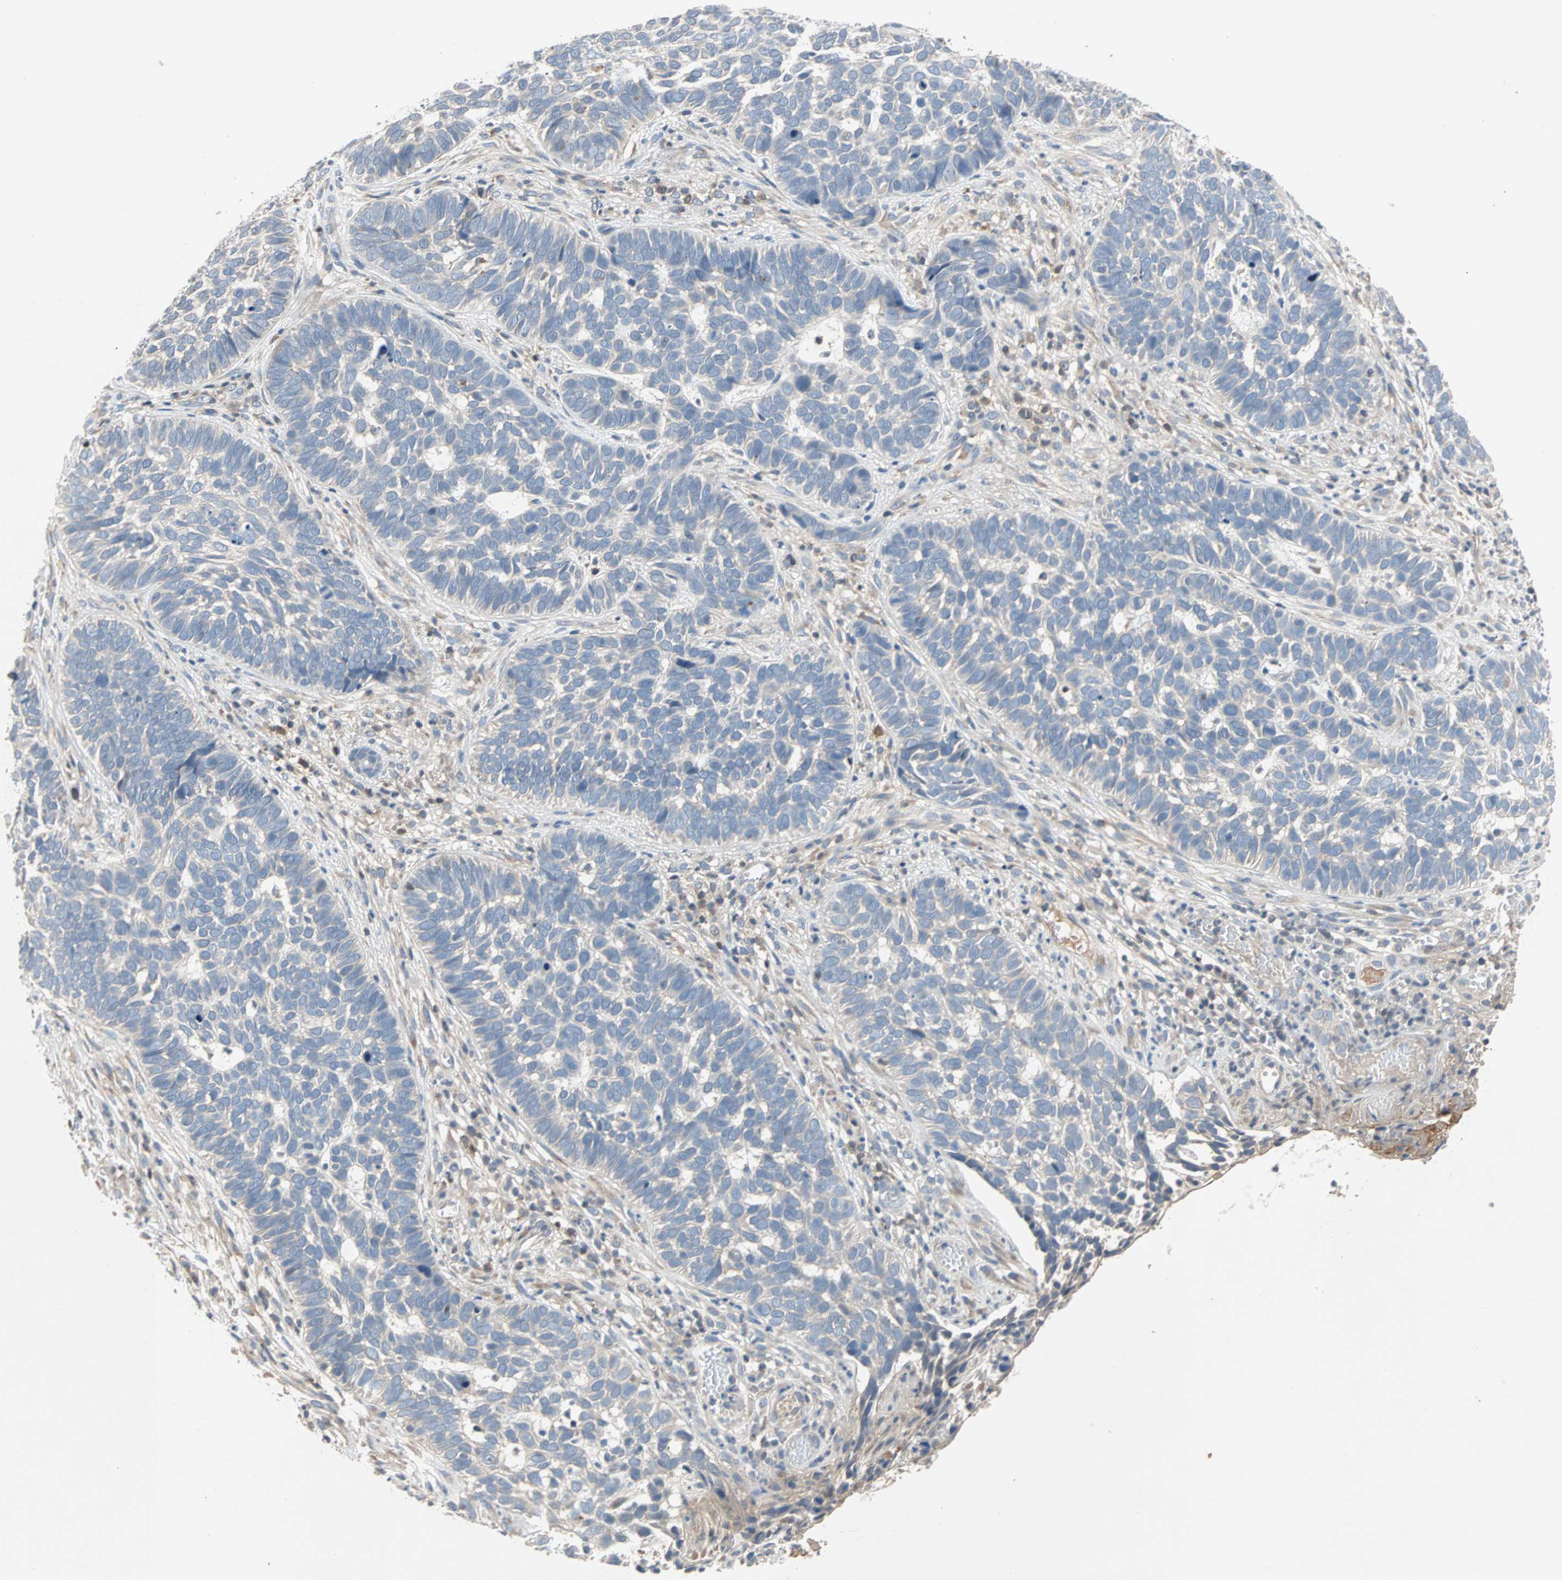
{"staining": {"intensity": "negative", "quantity": "none", "location": "none"}, "tissue": "skin cancer", "cell_type": "Tumor cells", "image_type": "cancer", "snomed": [{"axis": "morphology", "description": "Basal cell carcinoma"}, {"axis": "topography", "description": "Skin"}], "caption": "Immunohistochemical staining of human basal cell carcinoma (skin) reveals no significant expression in tumor cells.", "gene": "MAP4K1", "patient": {"sex": "male", "age": 87}}